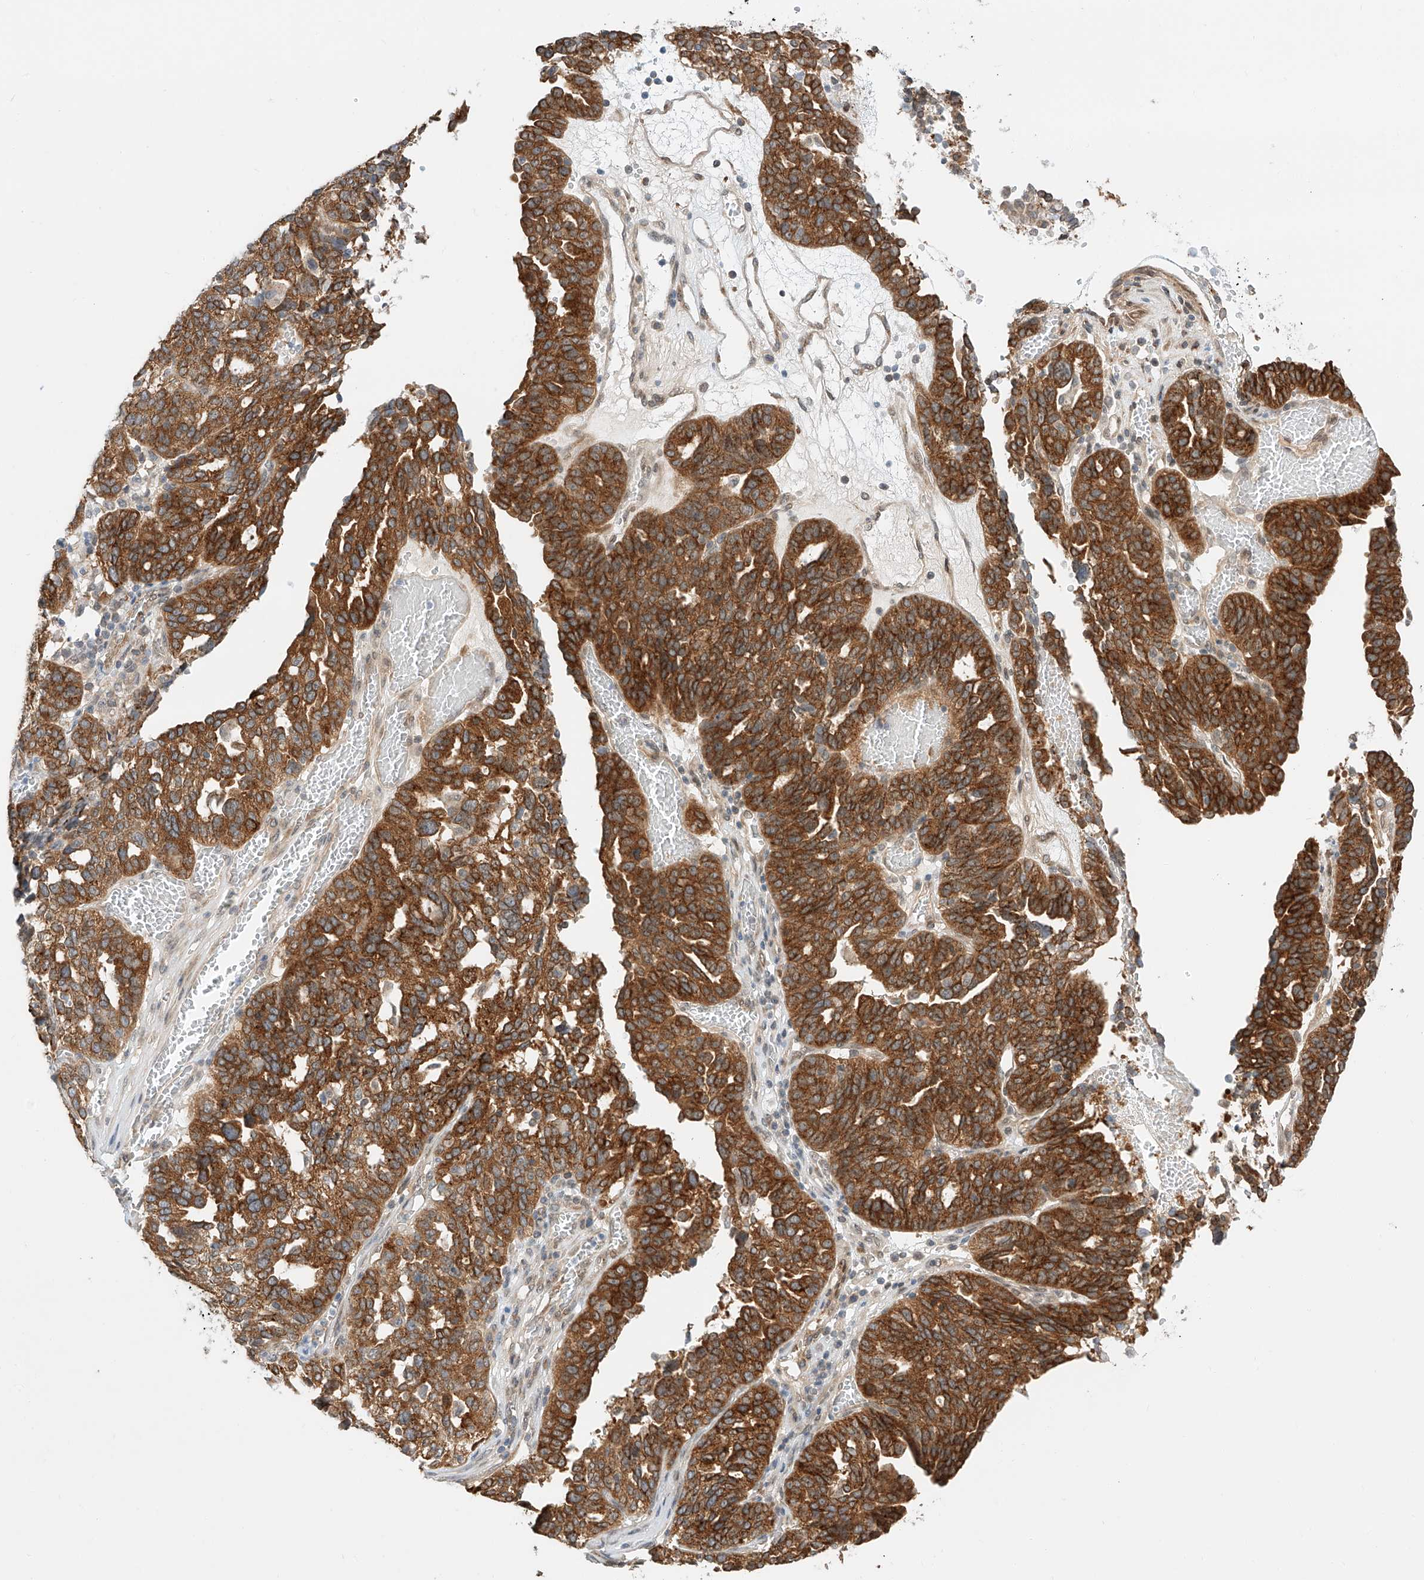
{"staining": {"intensity": "strong", "quantity": ">75%", "location": "cytoplasmic/membranous"}, "tissue": "ovarian cancer", "cell_type": "Tumor cells", "image_type": "cancer", "snomed": [{"axis": "morphology", "description": "Cystadenocarcinoma, serous, NOS"}, {"axis": "topography", "description": "Ovary"}], "caption": "A brown stain shows strong cytoplasmic/membranous positivity of a protein in serous cystadenocarcinoma (ovarian) tumor cells. (IHC, brightfield microscopy, high magnification).", "gene": "CARMIL1", "patient": {"sex": "female", "age": 59}}